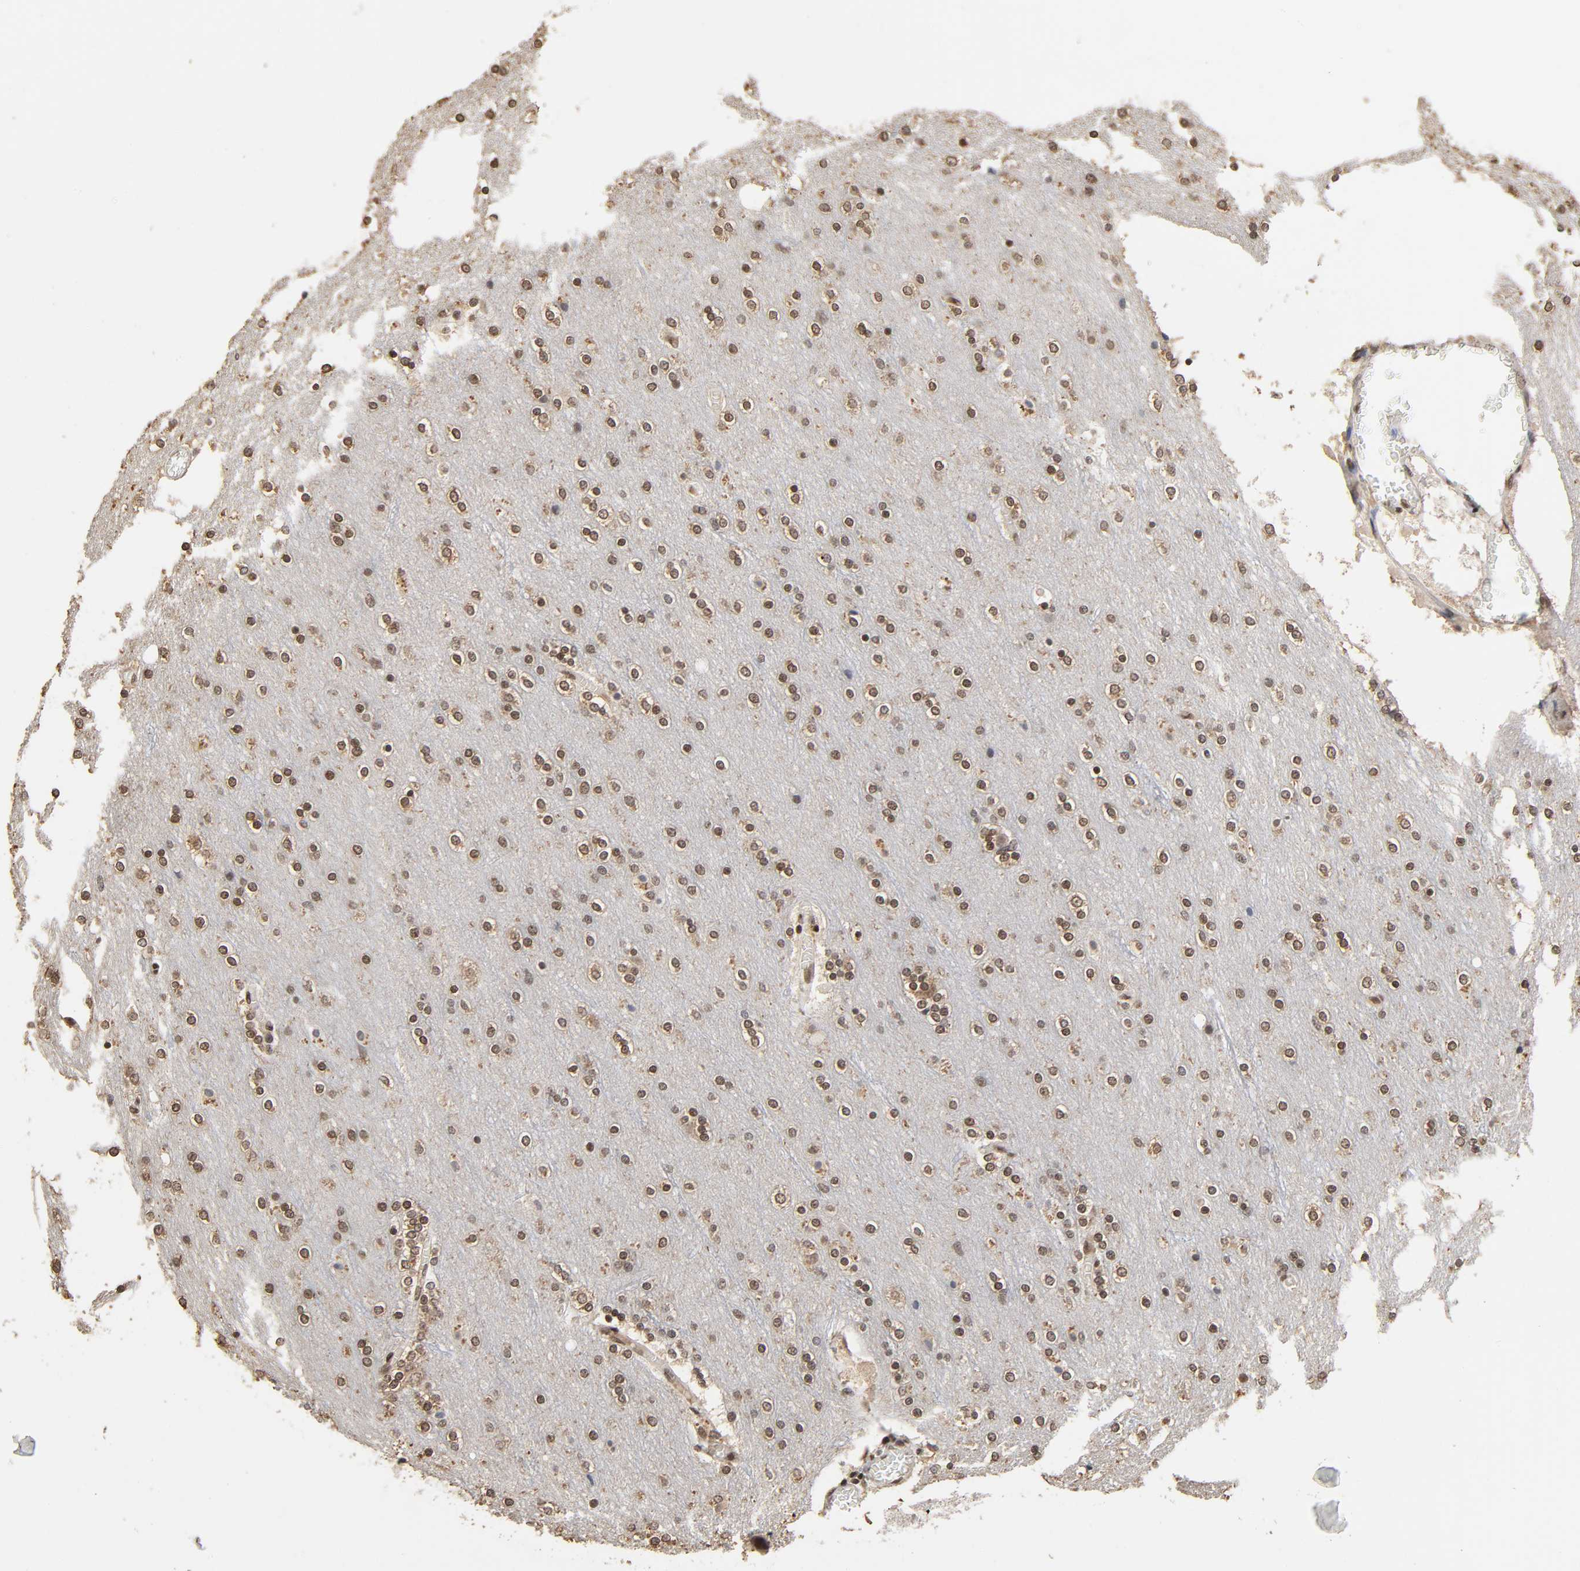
{"staining": {"intensity": "moderate", "quantity": ">75%", "location": "nuclear"}, "tissue": "cerebral cortex", "cell_type": "Endothelial cells", "image_type": "normal", "snomed": [{"axis": "morphology", "description": "Normal tissue, NOS"}, {"axis": "topography", "description": "Cerebral cortex"}], "caption": "Immunohistochemical staining of unremarkable cerebral cortex demonstrates medium levels of moderate nuclear staining in about >75% of endothelial cells. (IHC, brightfield microscopy, high magnification).", "gene": "ZNF384", "patient": {"sex": "female", "age": 54}}